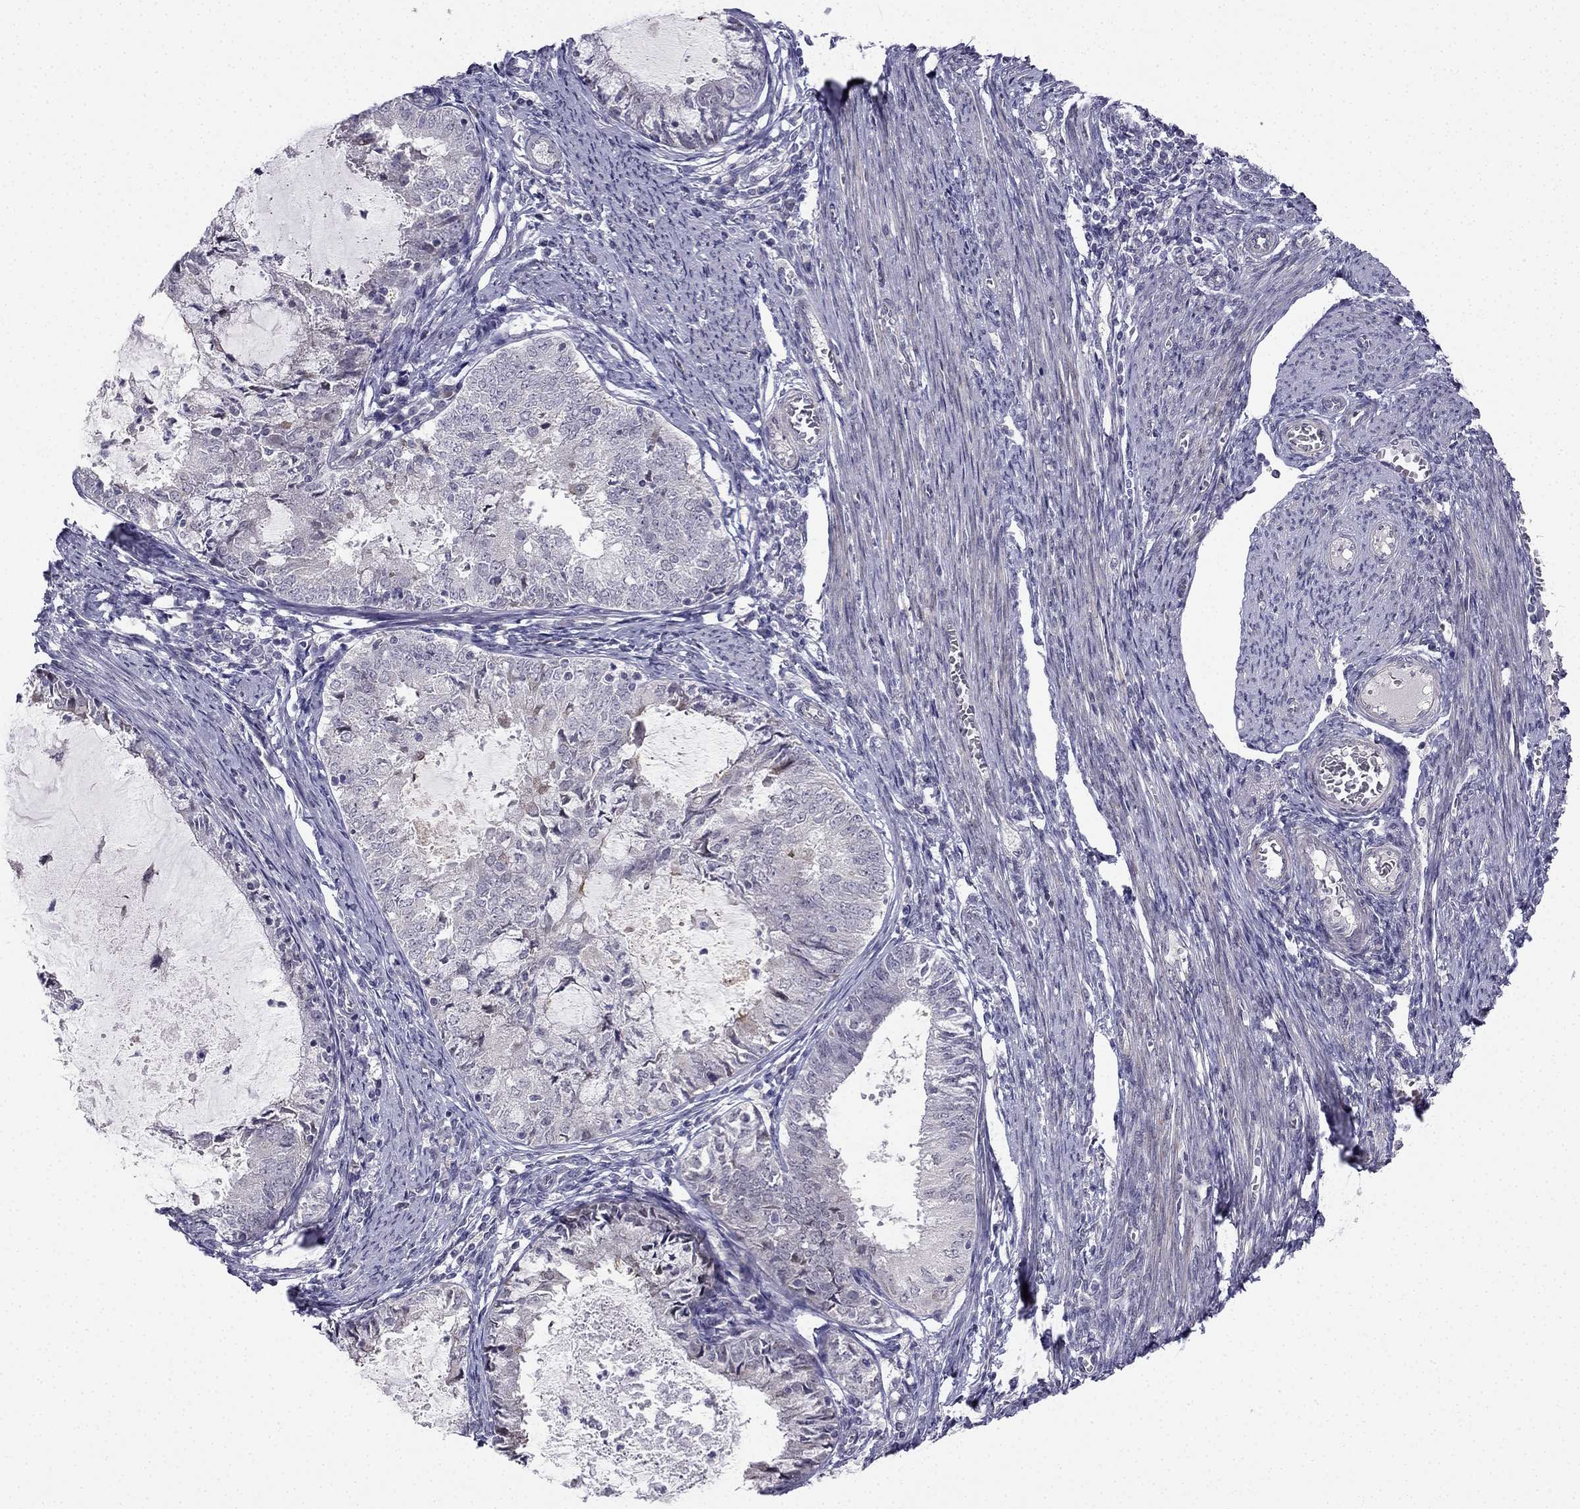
{"staining": {"intensity": "negative", "quantity": "none", "location": "none"}, "tissue": "endometrial cancer", "cell_type": "Tumor cells", "image_type": "cancer", "snomed": [{"axis": "morphology", "description": "Adenocarcinoma, NOS"}, {"axis": "topography", "description": "Endometrium"}], "caption": "High magnification brightfield microscopy of adenocarcinoma (endometrial) stained with DAB (3,3'-diaminobenzidine) (brown) and counterstained with hematoxylin (blue): tumor cells show no significant expression.", "gene": "CHST8", "patient": {"sex": "female", "age": 57}}